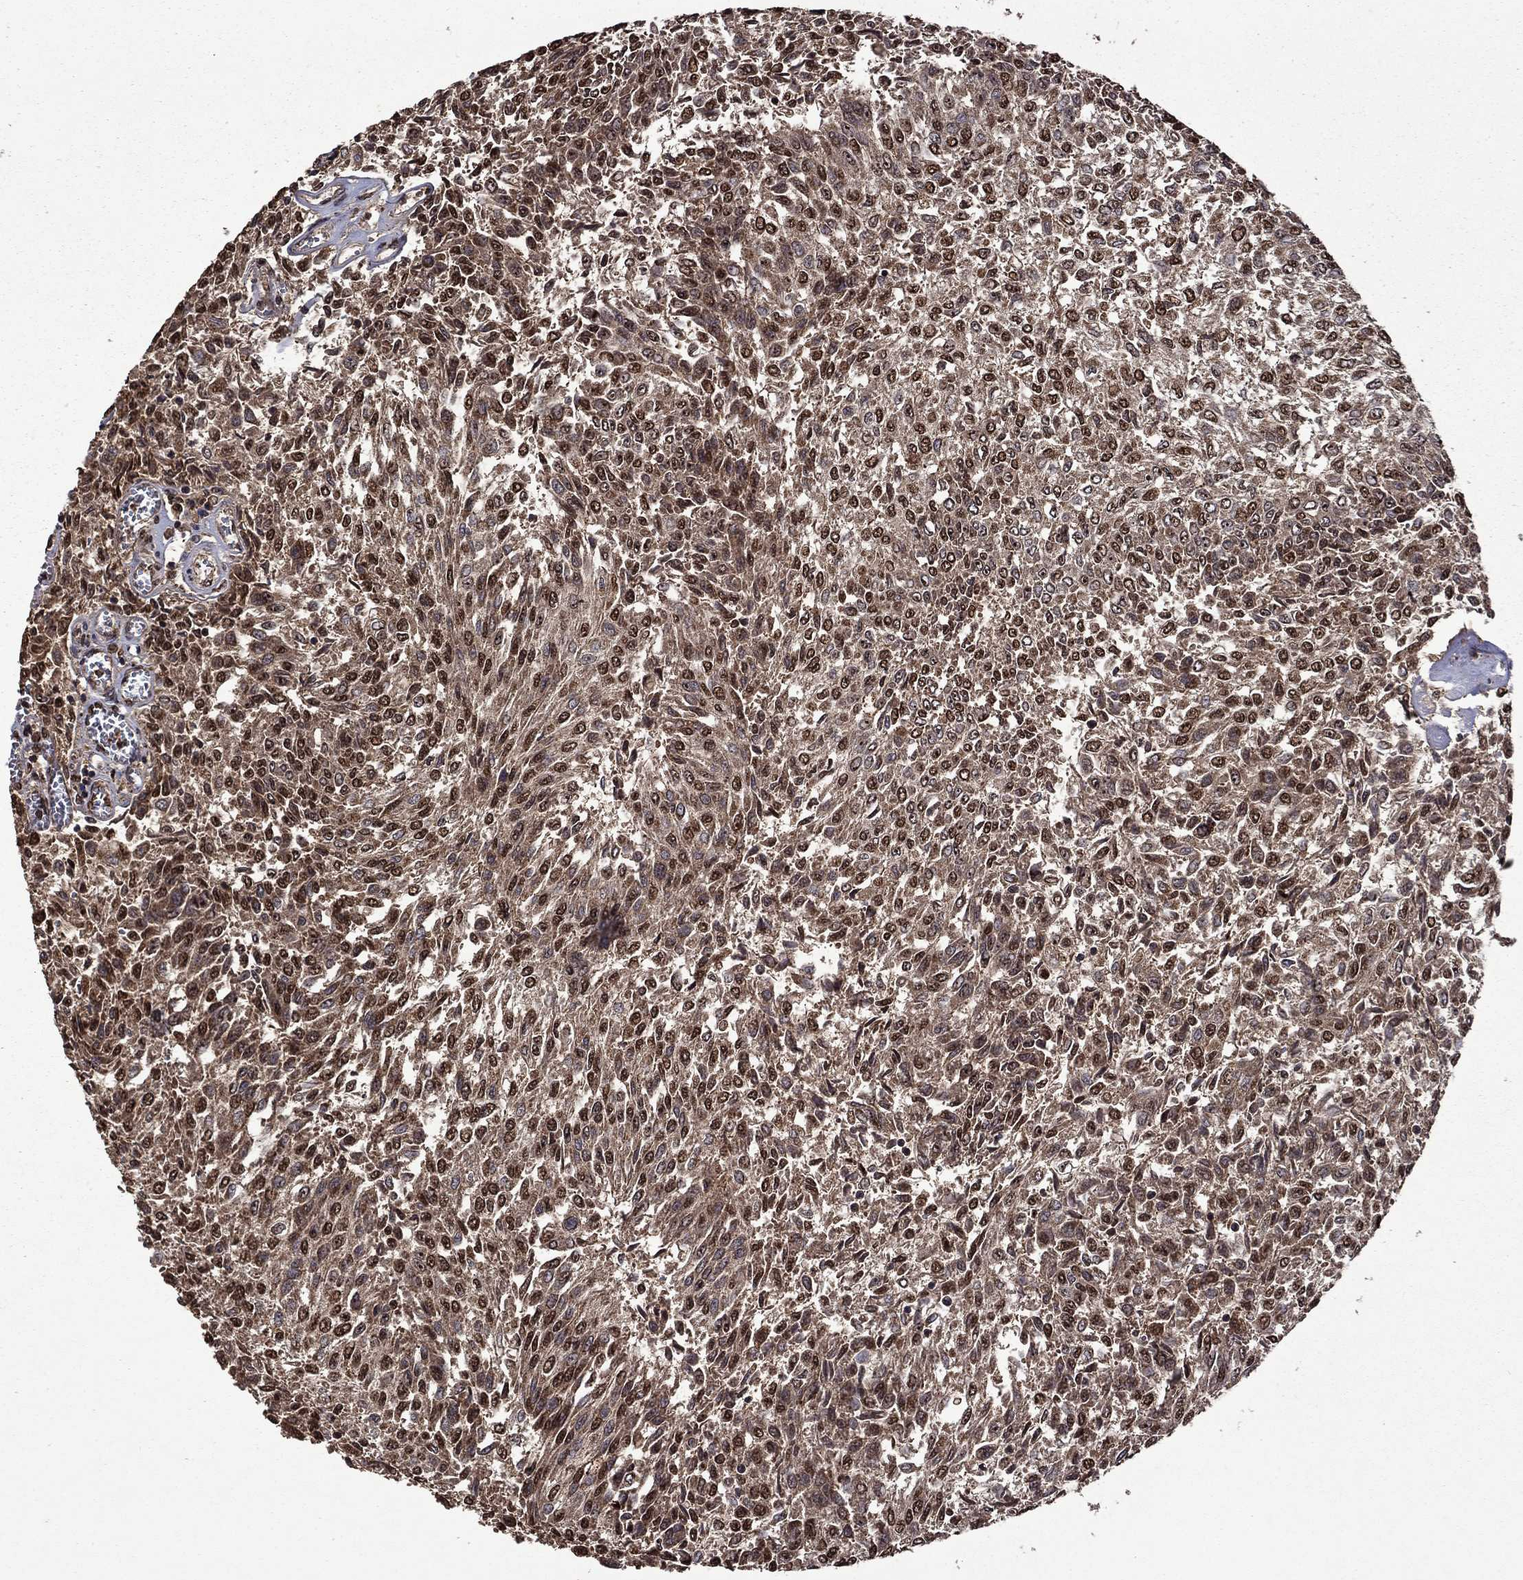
{"staining": {"intensity": "strong", "quantity": "25%-75%", "location": "cytoplasmic/membranous,nuclear"}, "tissue": "urothelial cancer", "cell_type": "Tumor cells", "image_type": "cancer", "snomed": [{"axis": "morphology", "description": "Urothelial carcinoma, Low grade"}, {"axis": "topography", "description": "Urinary bladder"}], "caption": "High-magnification brightfield microscopy of urothelial carcinoma (low-grade) stained with DAB (3,3'-diaminobenzidine) (brown) and counterstained with hematoxylin (blue). tumor cells exhibit strong cytoplasmic/membranous and nuclear staining is identified in approximately25%-75% of cells.", "gene": "ITM2B", "patient": {"sex": "male", "age": 78}}